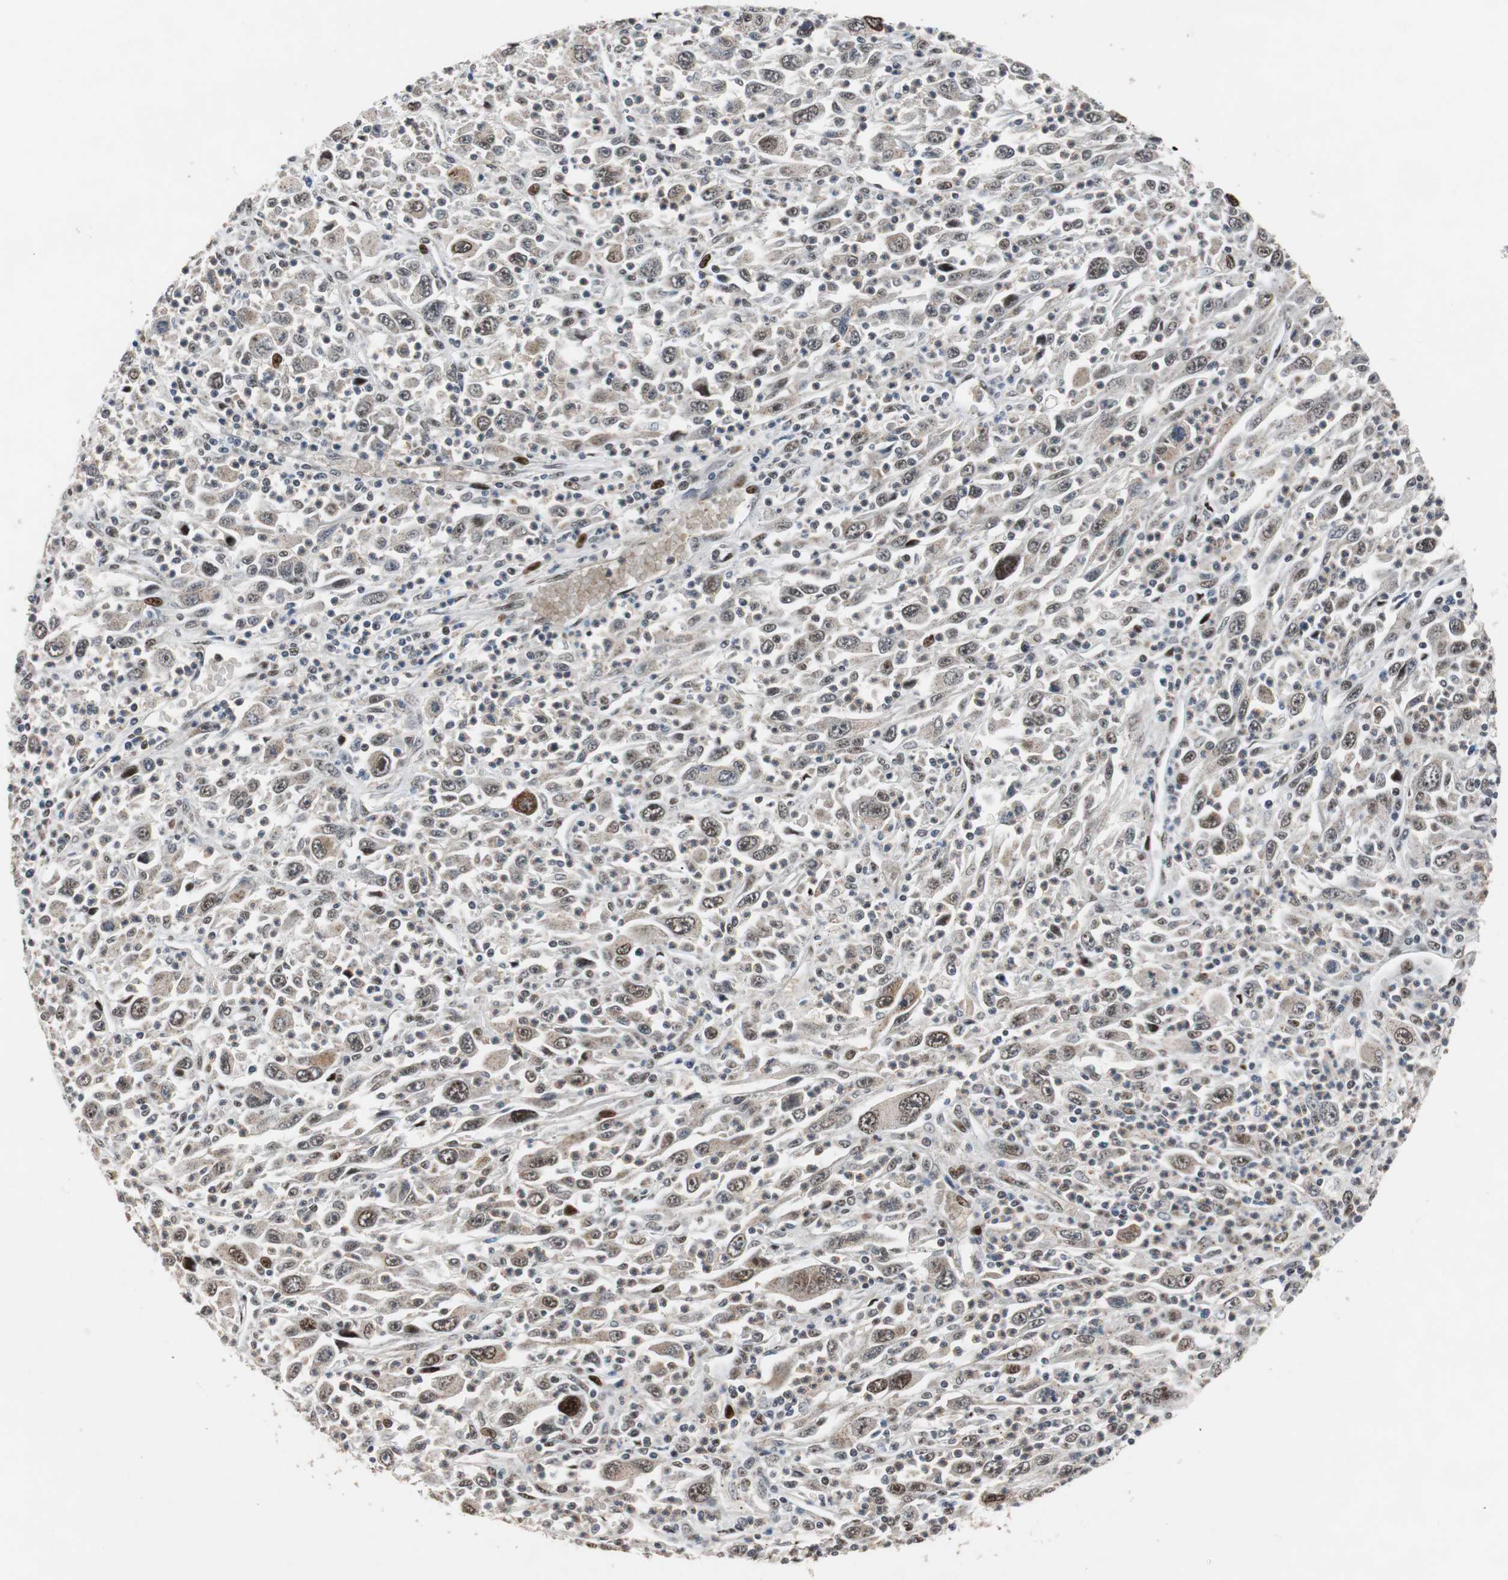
{"staining": {"intensity": "moderate", "quantity": "25%-75%", "location": "nuclear"}, "tissue": "melanoma", "cell_type": "Tumor cells", "image_type": "cancer", "snomed": [{"axis": "morphology", "description": "Malignant melanoma, Metastatic site"}, {"axis": "topography", "description": "Skin"}], "caption": "Malignant melanoma (metastatic site) was stained to show a protein in brown. There is medium levels of moderate nuclear positivity in about 25%-75% of tumor cells. The protein of interest is stained brown, and the nuclei are stained in blue (DAB (3,3'-diaminobenzidine) IHC with brightfield microscopy, high magnification).", "gene": "NBL1", "patient": {"sex": "female", "age": 56}}